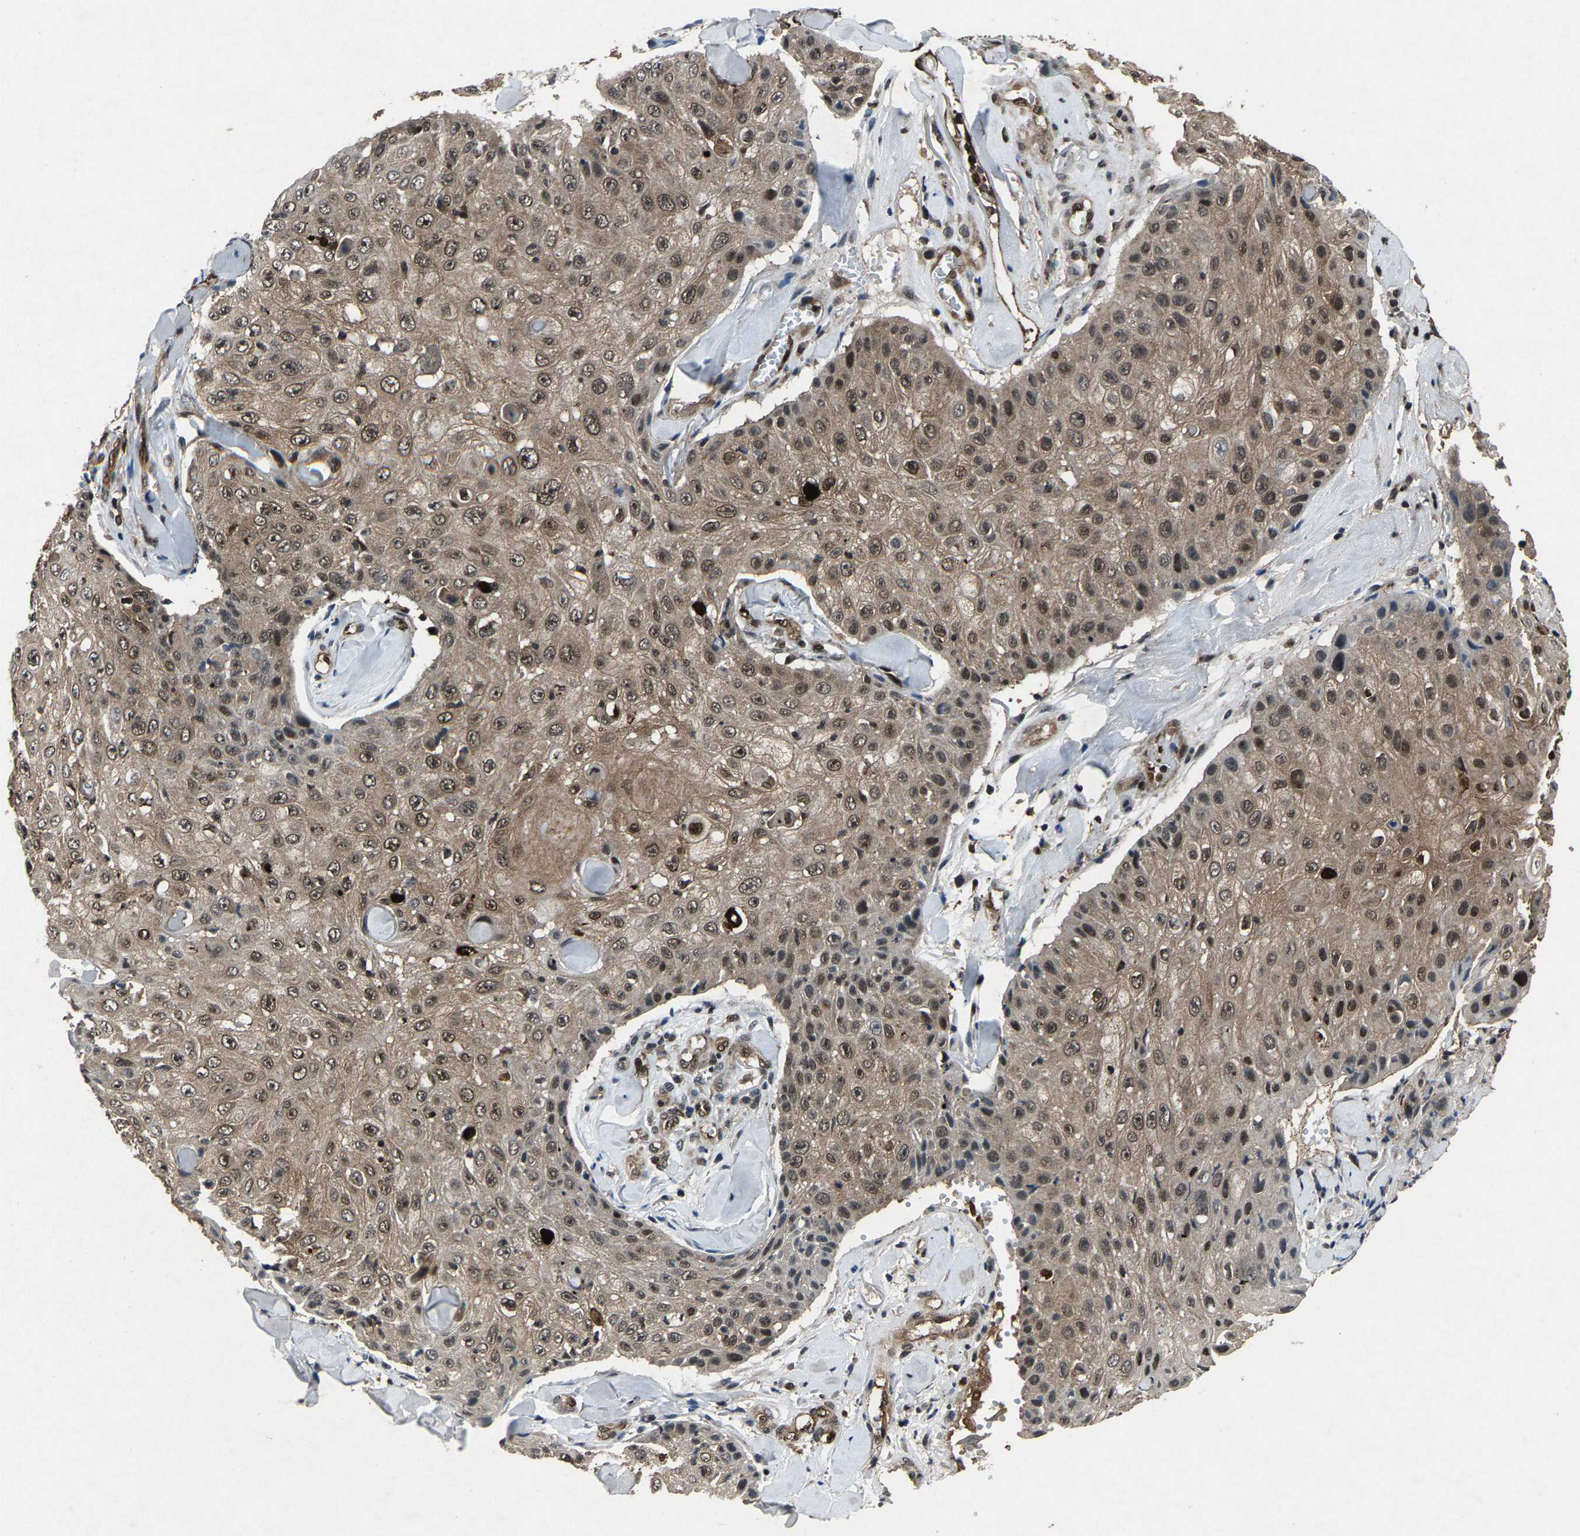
{"staining": {"intensity": "moderate", "quantity": ">75%", "location": "cytoplasmic/membranous,nuclear"}, "tissue": "skin cancer", "cell_type": "Tumor cells", "image_type": "cancer", "snomed": [{"axis": "morphology", "description": "Squamous cell carcinoma, NOS"}, {"axis": "topography", "description": "Skin"}], "caption": "This photomicrograph demonstrates immunohistochemistry staining of human skin cancer, with medium moderate cytoplasmic/membranous and nuclear staining in approximately >75% of tumor cells.", "gene": "ATXN3", "patient": {"sex": "male", "age": 86}}